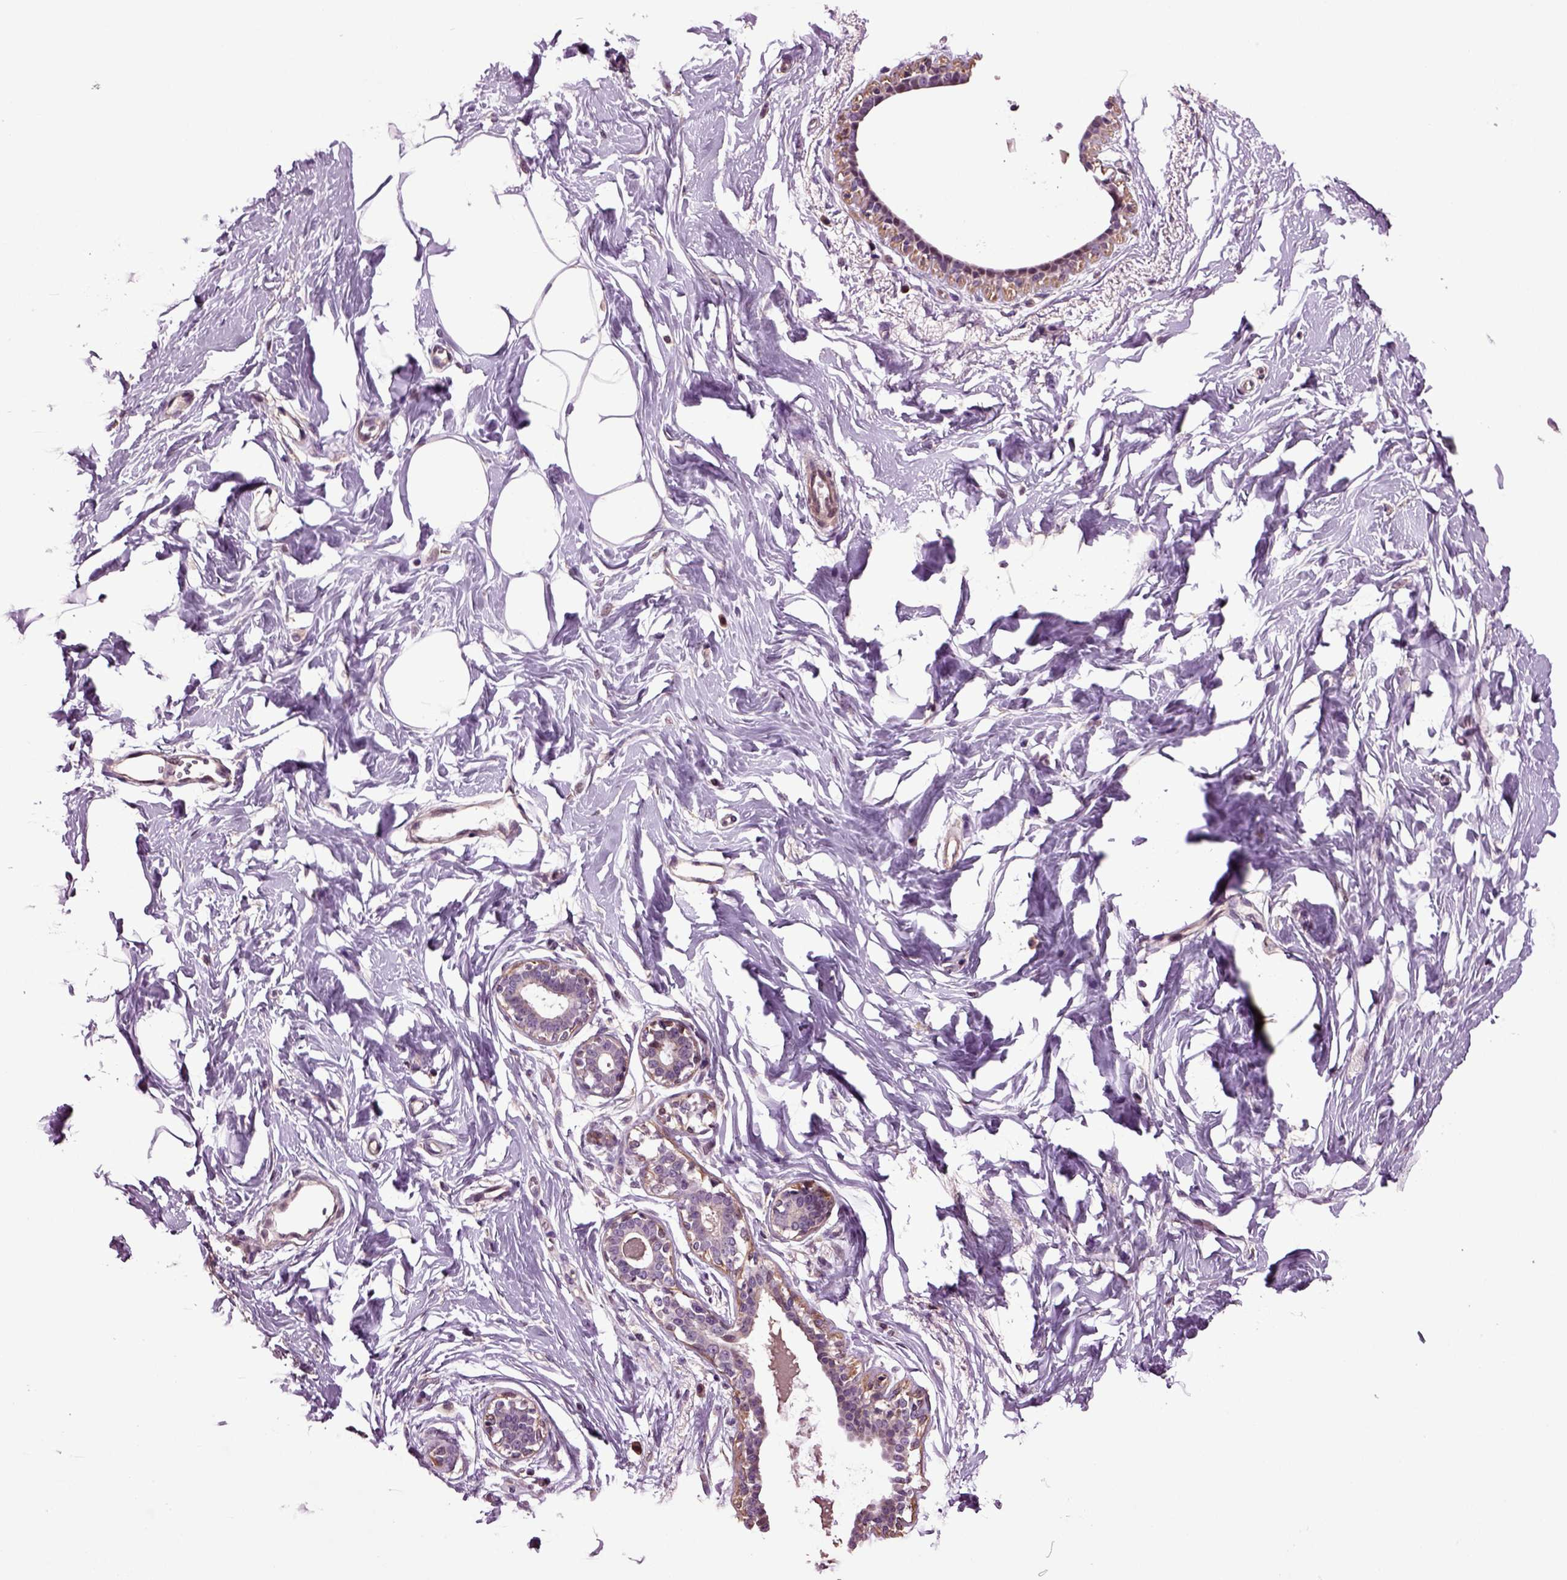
{"staining": {"intensity": "negative", "quantity": "none", "location": "none"}, "tissue": "breast", "cell_type": "Adipocytes", "image_type": "normal", "snomed": [{"axis": "morphology", "description": "Normal tissue, NOS"}, {"axis": "morphology", "description": "Lobular carcinoma, in situ"}, {"axis": "topography", "description": "Breast"}], "caption": "This photomicrograph is of unremarkable breast stained with immunohistochemistry to label a protein in brown with the nuclei are counter-stained blue. There is no staining in adipocytes.", "gene": "HAGHL", "patient": {"sex": "female", "age": 35}}